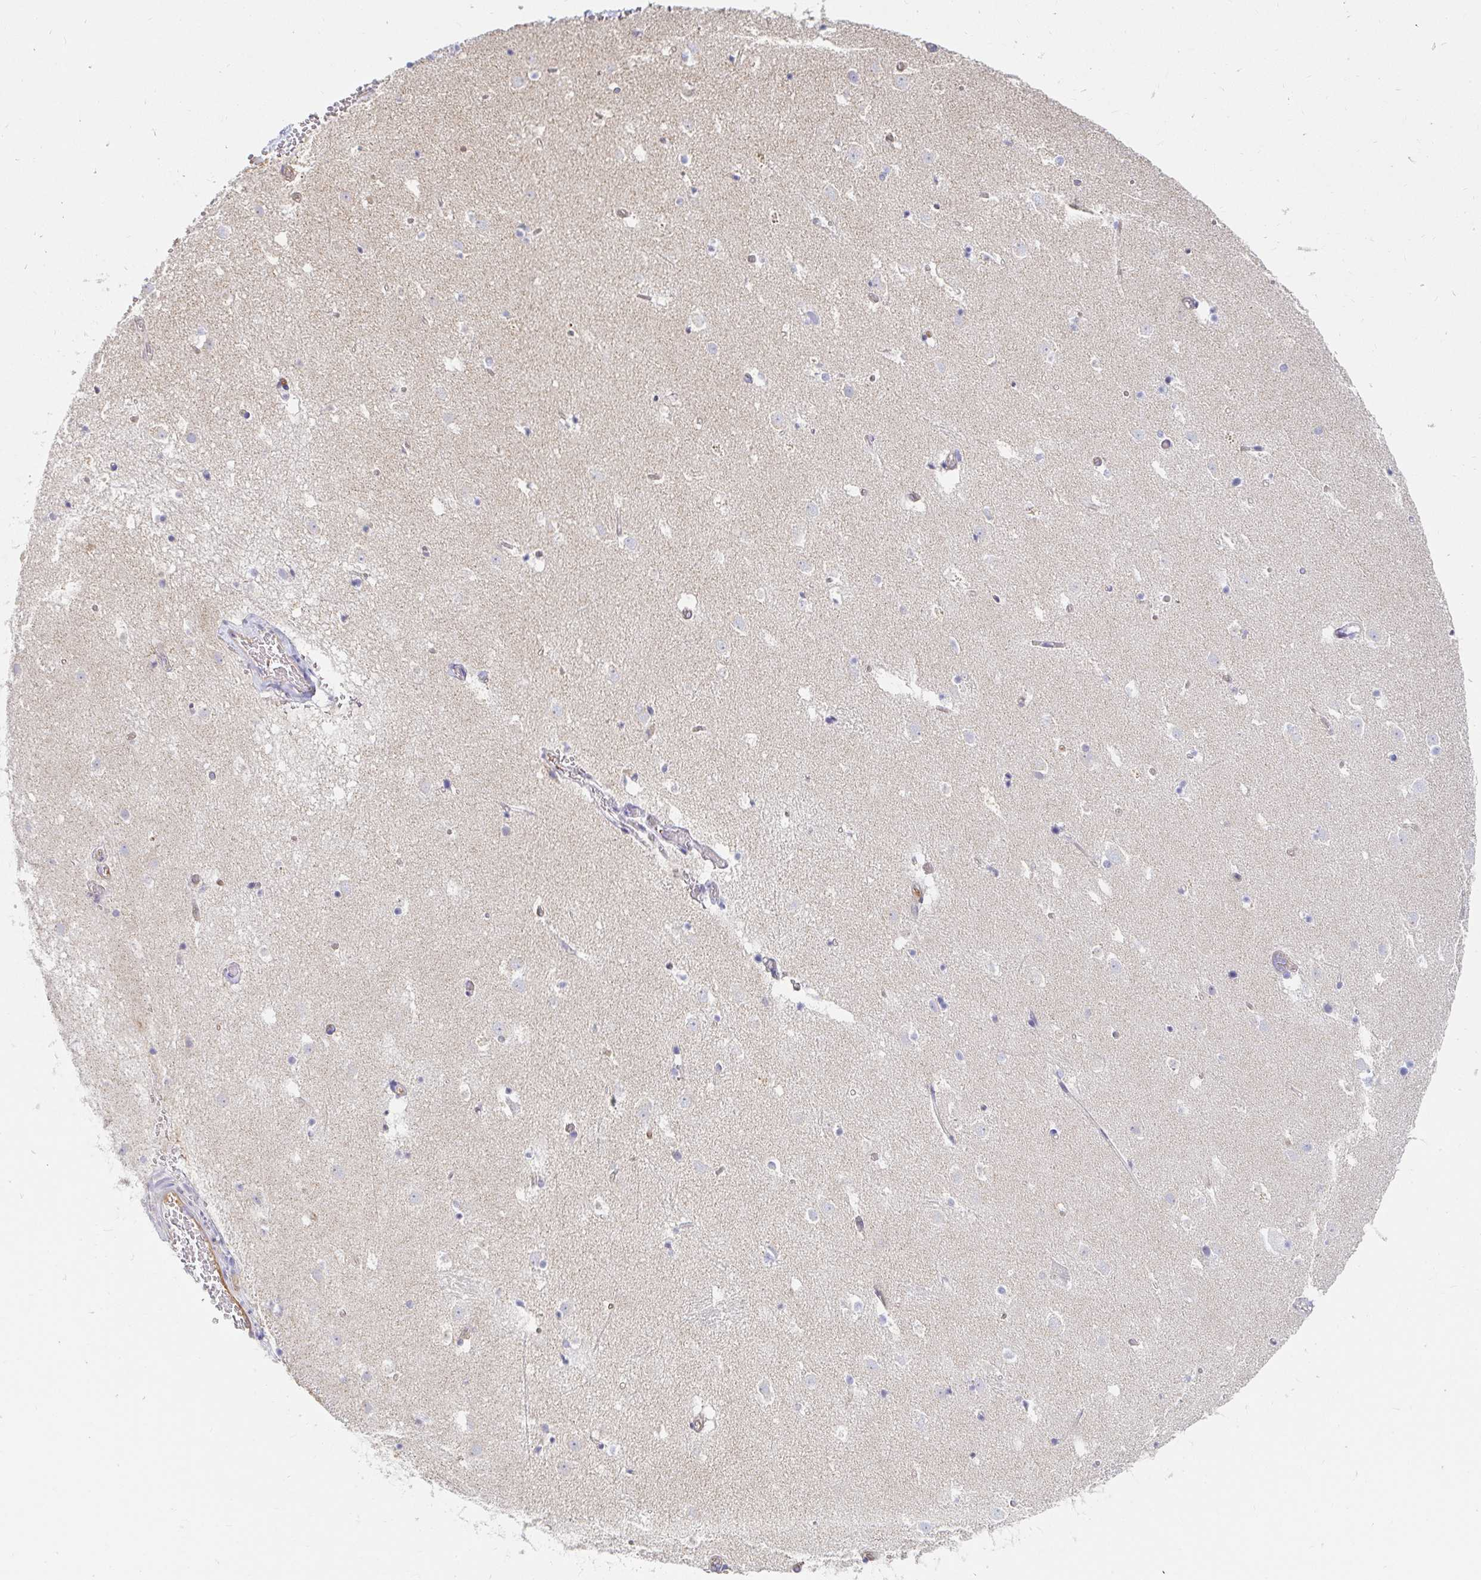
{"staining": {"intensity": "negative", "quantity": "none", "location": "none"}, "tissue": "caudate", "cell_type": "Glial cells", "image_type": "normal", "snomed": [{"axis": "morphology", "description": "Normal tissue, NOS"}, {"axis": "topography", "description": "Lateral ventricle wall"}], "caption": "This photomicrograph is of unremarkable caudate stained with immunohistochemistry (IHC) to label a protein in brown with the nuclei are counter-stained blue. There is no expression in glial cells. (DAB (3,3'-diaminobenzidine) IHC with hematoxylin counter stain).", "gene": "TSPAN19", "patient": {"sex": "male", "age": 37}}